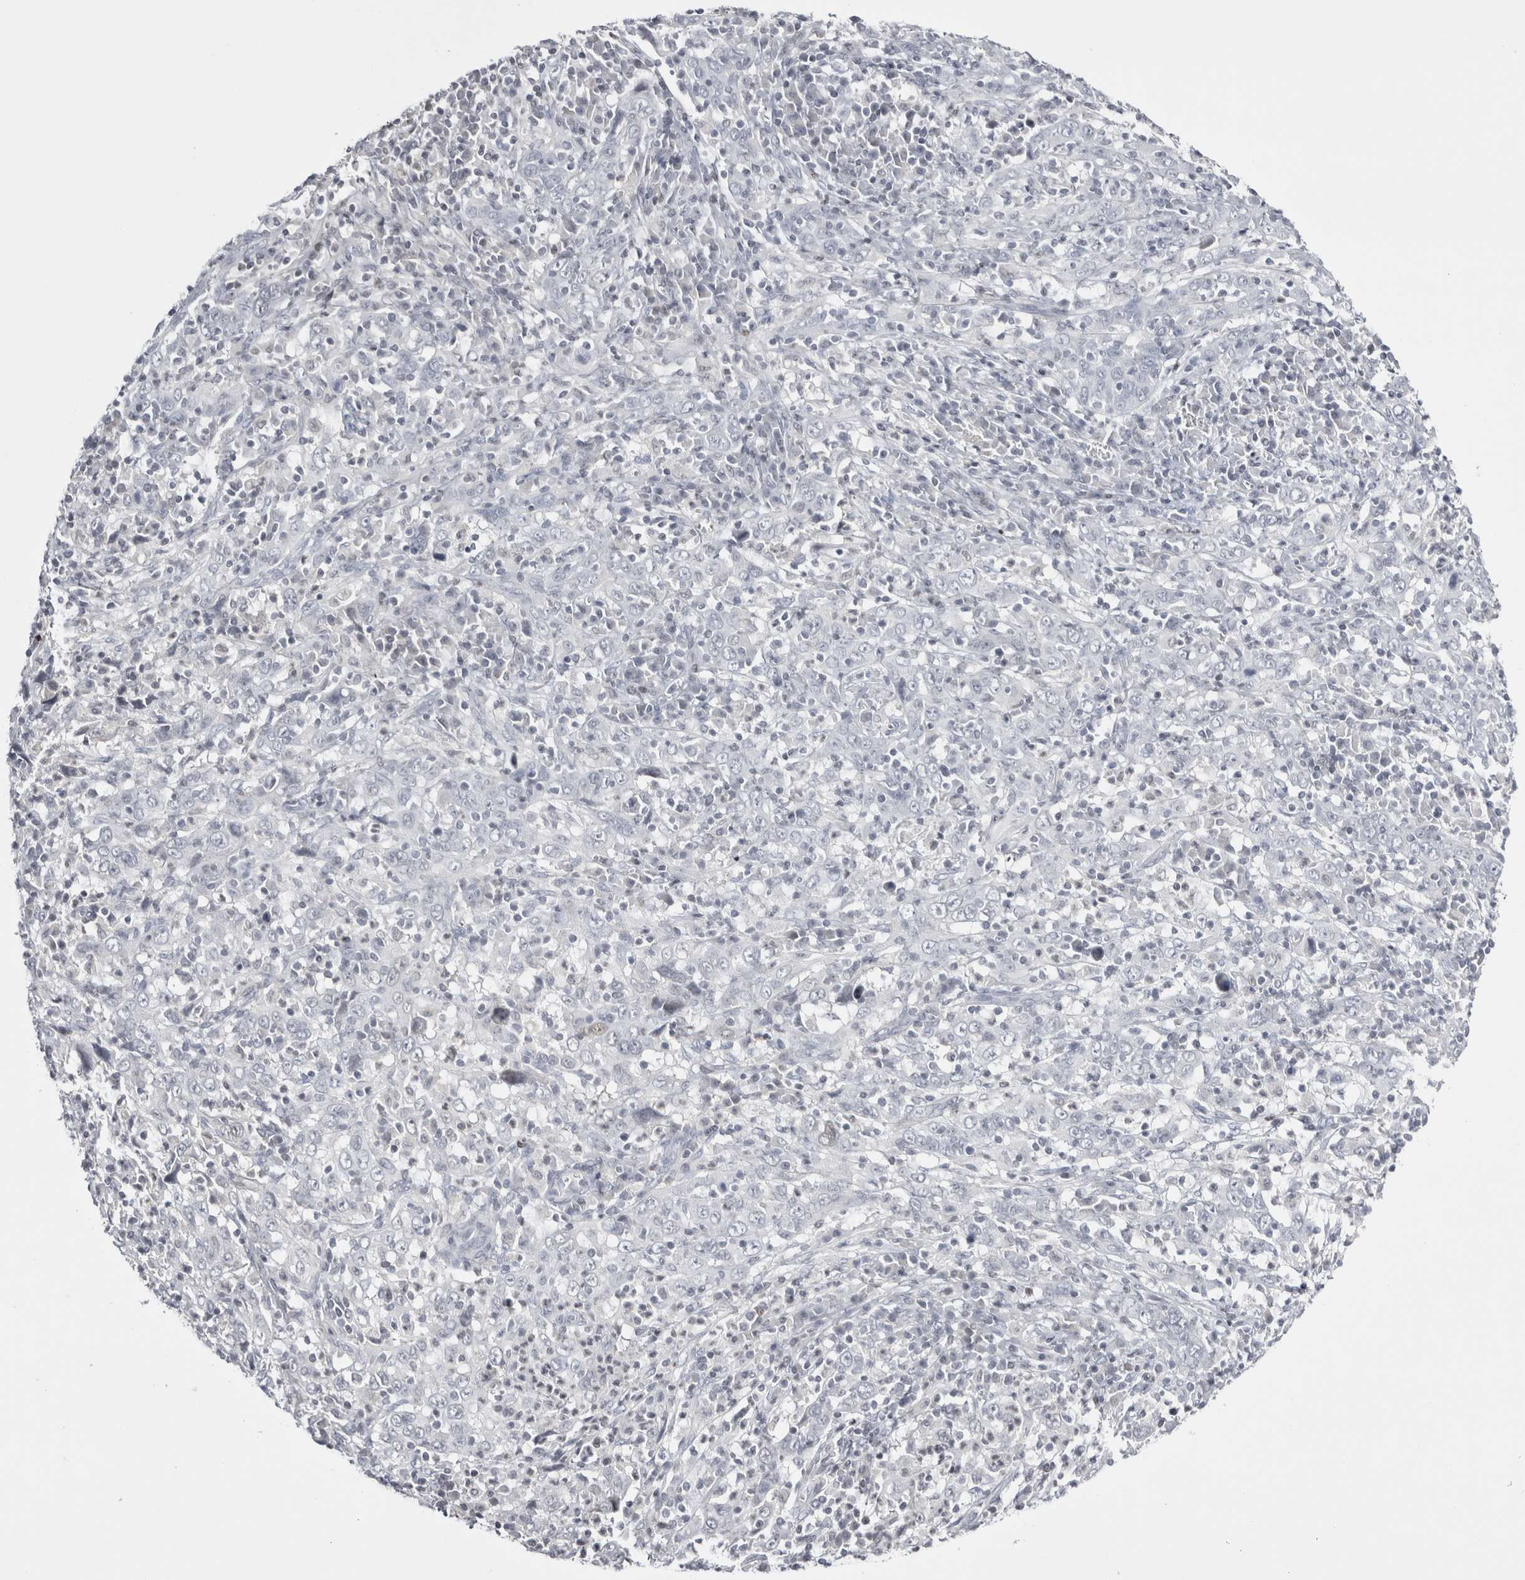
{"staining": {"intensity": "negative", "quantity": "none", "location": "none"}, "tissue": "cervical cancer", "cell_type": "Tumor cells", "image_type": "cancer", "snomed": [{"axis": "morphology", "description": "Squamous cell carcinoma, NOS"}, {"axis": "topography", "description": "Cervix"}], "caption": "IHC micrograph of cervical cancer stained for a protein (brown), which reveals no staining in tumor cells.", "gene": "FNDC8", "patient": {"sex": "female", "age": 46}}